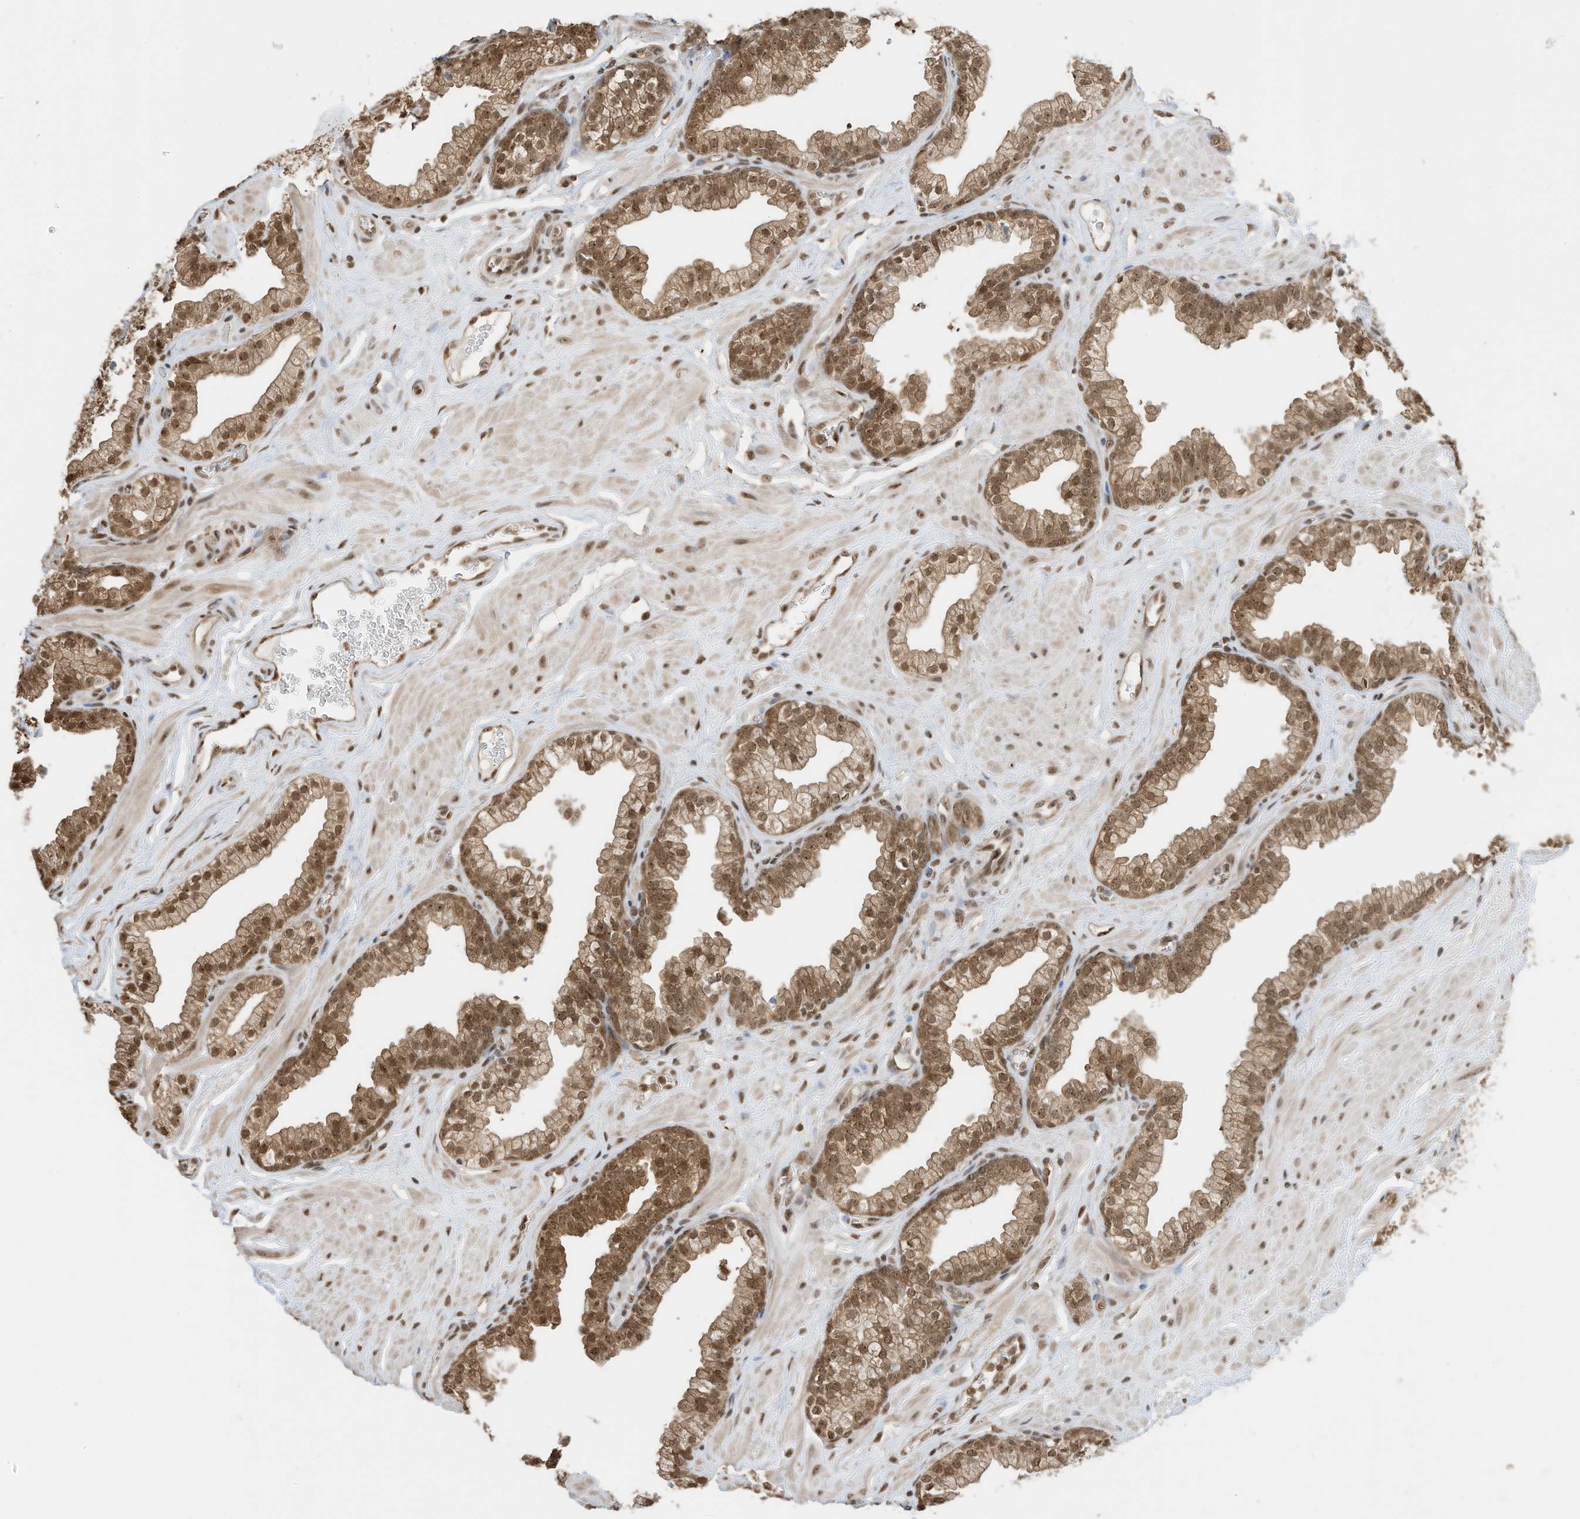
{"staining": {"intensity": "moderate", "quantity": ">75%", "location": "cytoplasmic/membranous,nuclear"}, "tissue": "prostate", "cell_type": "Glandular cells", "image_type": "normal", "snomed": [{"axis": "morphology", "description": "Normal tissue, NOS"}, {"axis": "morphology", "description": "Urothelial carcinoma, Low grade"}, {"axis": "topography", "description": "Urinary bladder"}, {"axis": "topography", "description": "Prostate"}], "caption": "Brown immunohistochemical staining in benign human prostate shows moderate cytoplasmic/membranous,nuclear staining in approximately >75% of glandular cells.", "gene": "ZNF195", "patient": {"sex": "male", "age": 60}}